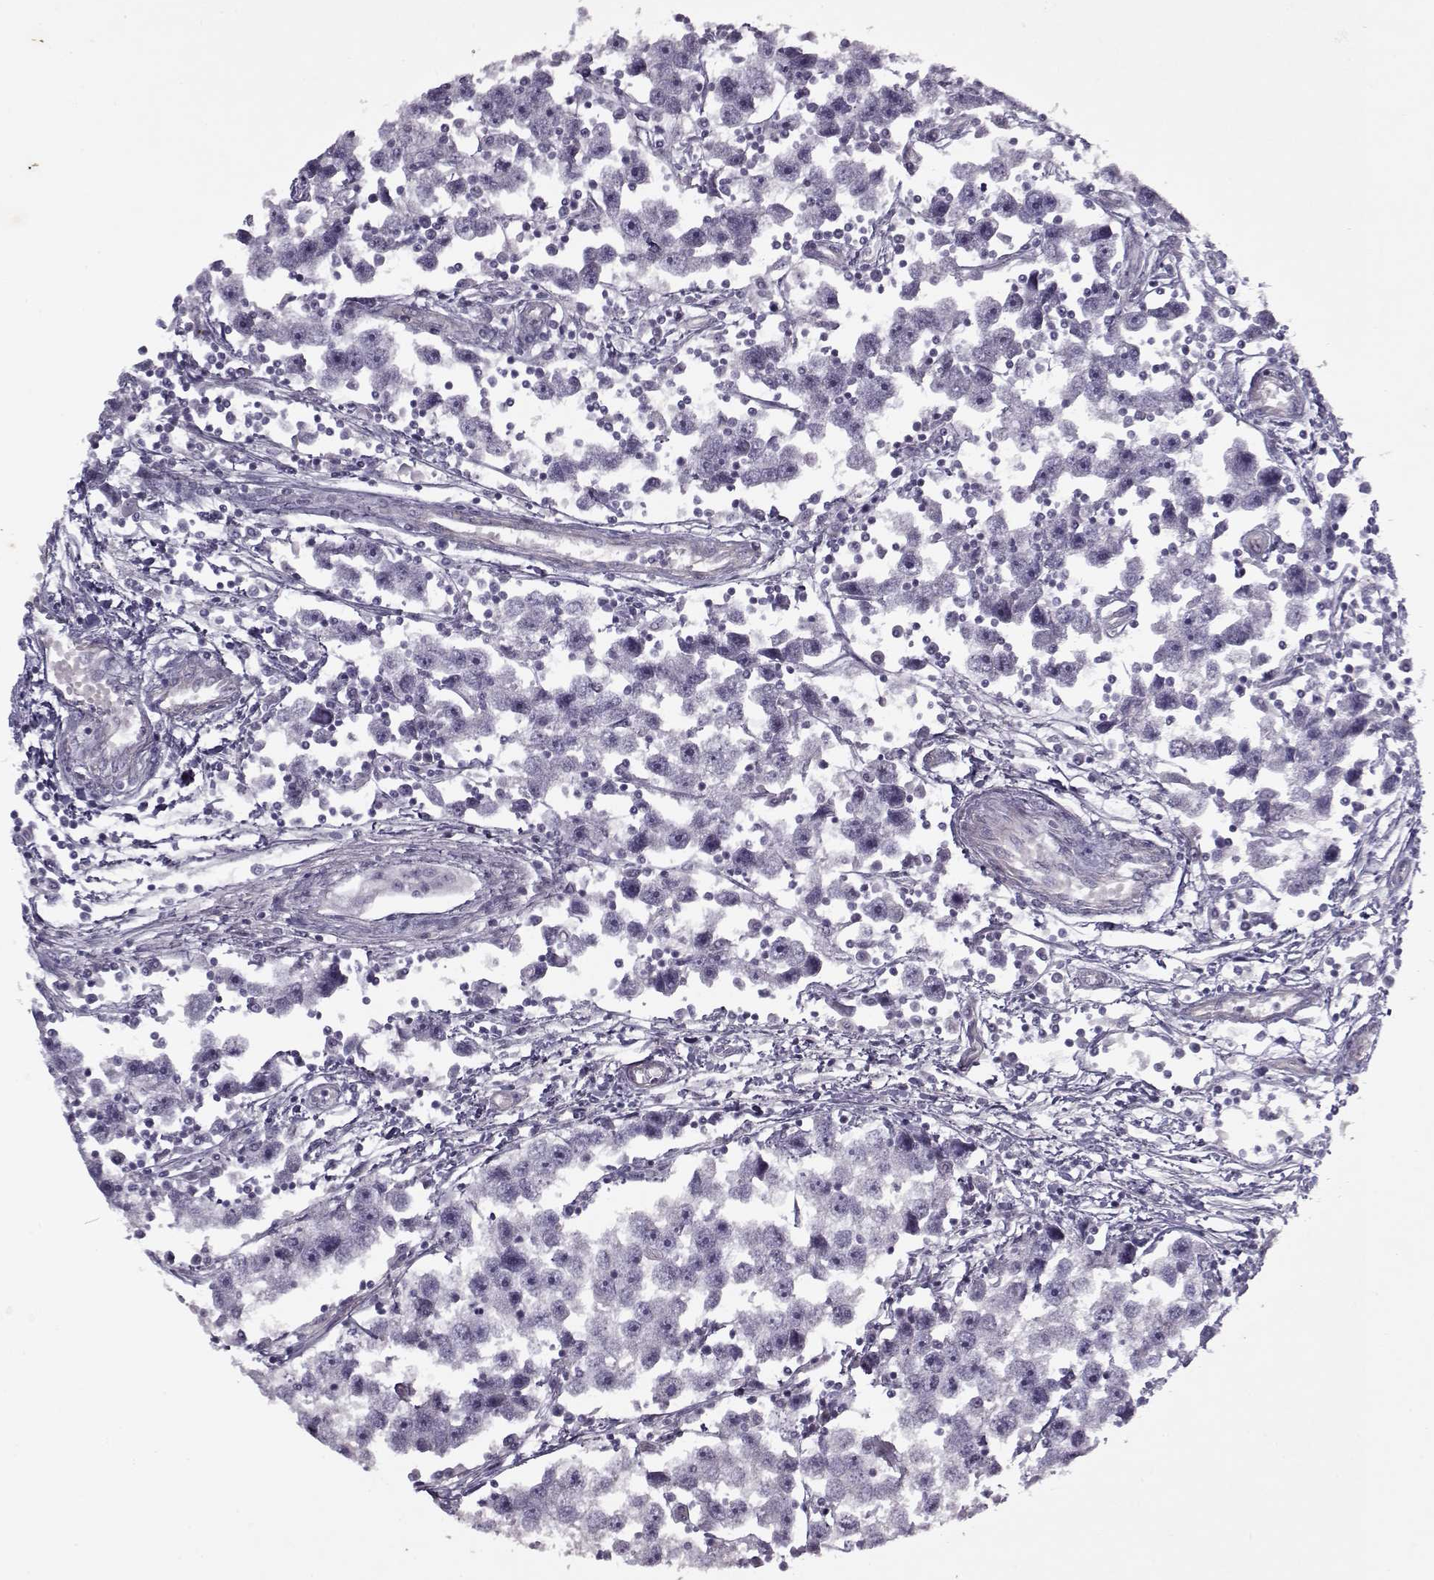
{"staining": {"intensity": "negative", "quantity": "none", "location": "none"}, "tissue": "testis cancer", "cell_type": "Tumor cells", "image_type": "cancer", "snomed": [{"axis": "morphology", "description": "Seminoma, NOS"}, {"axis": "topography", "description": "Testis"}], "caption": "Immunohistochemistry (IHC) of testis seminoma shows no positivity in tumor cells.", "gene": "KRT9", "patient": {"sex": "male", "age": 30}}